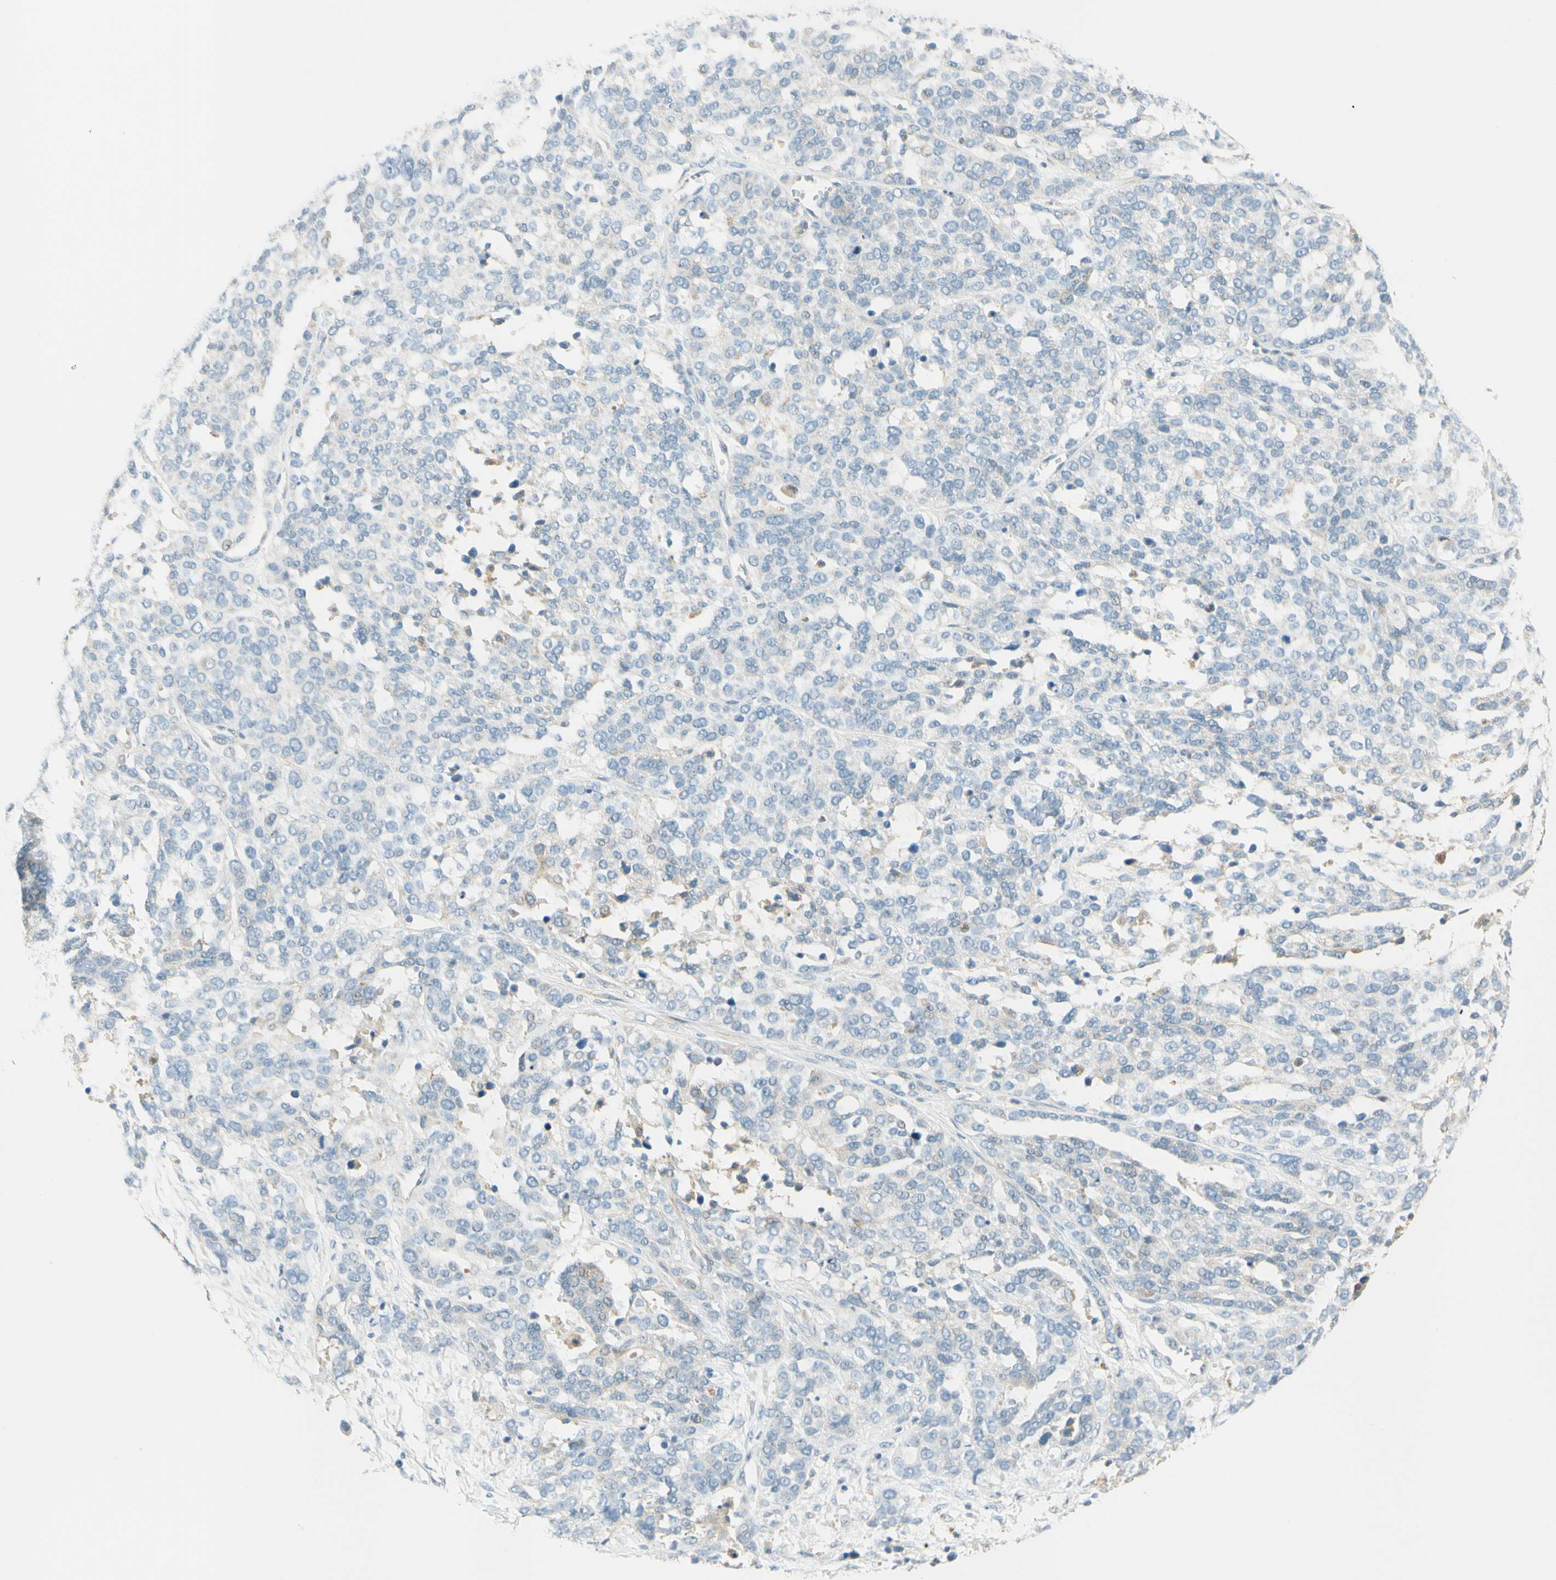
{"staining": {"intensity": "negative", "quantity": "none", "location": "none"}, "tissue": "ovarian cancer", "cell_type": "Tumor cells", "image_type": "cancer", "snomed": [{"axis": "morphology", "description": "Cystadenocarcinoma, serous, NOS"}, {"axis": "topography", "description": "Ovary"}], "caption": "The immunohistochemistry image has no significant expression in tumor cells of ovarian cancer (serous cystadenocarcinoma) tissue.", "gene": "PROM1", "patient": {"sex": "female", "age": 44}}